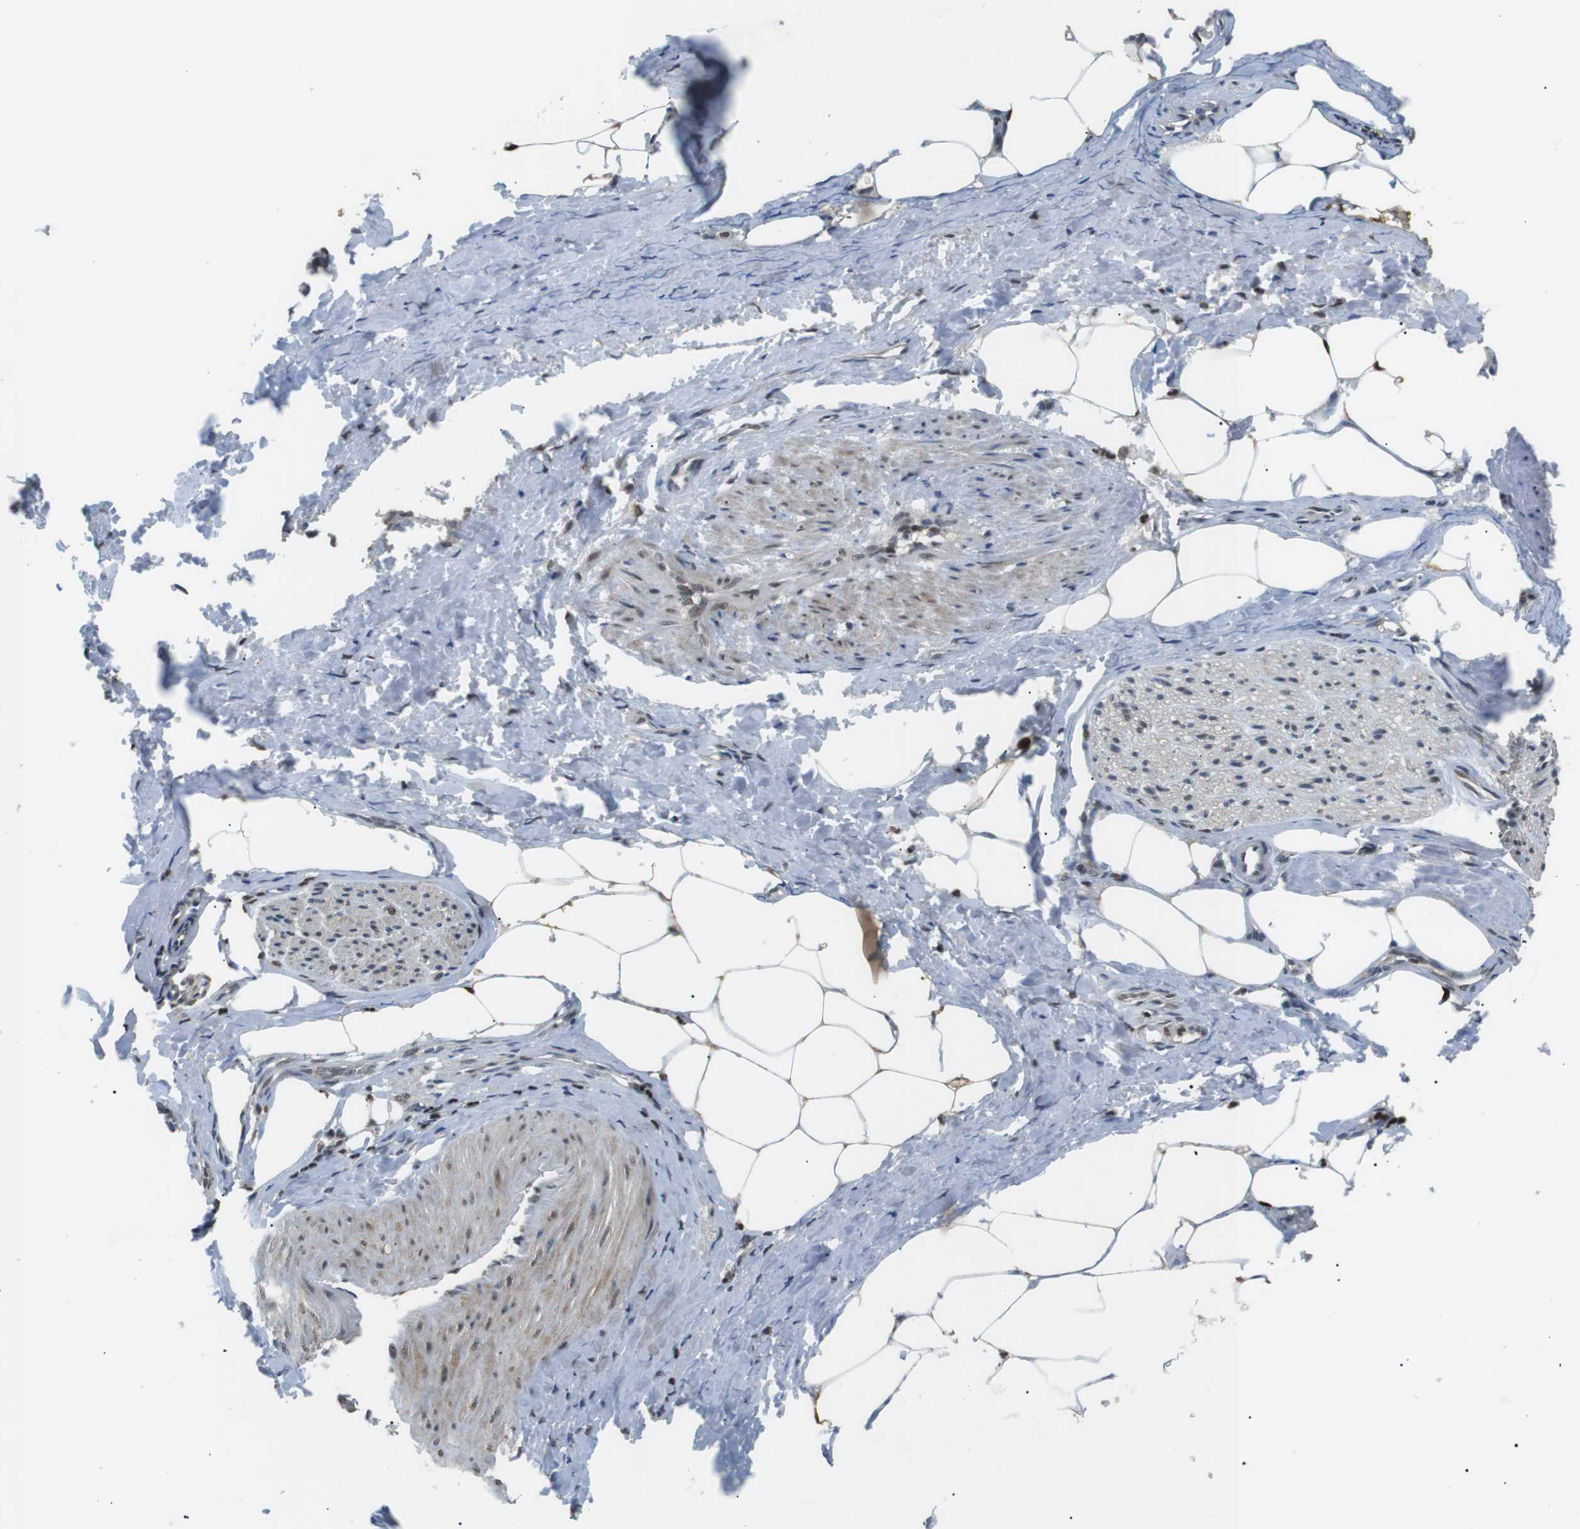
{"staining": {"intensity": "moderate", "quantity": ">75%", "location": "cytoplasmic/membranous,nuclear"}, "tissue": "adipose tissue", "cell_type": "Adipocytes", "image_type": "normal", "snomed": [{"axis": "morphology", "description": "Normal tissue, NOS"}, {"axis": "topography", "description": "Soft tissue"}, {"axis": "topography", "description": "Vascular tissue"}], "caption": "Brown immunohistochemical staining in benign adipose tissue demonstrates moderate cytoplasmic/membranous,nuclear expression in approximately >75% of adipocytes.", "gene": "ORAI3", "patient": {"sex": "female", "age": 35}}